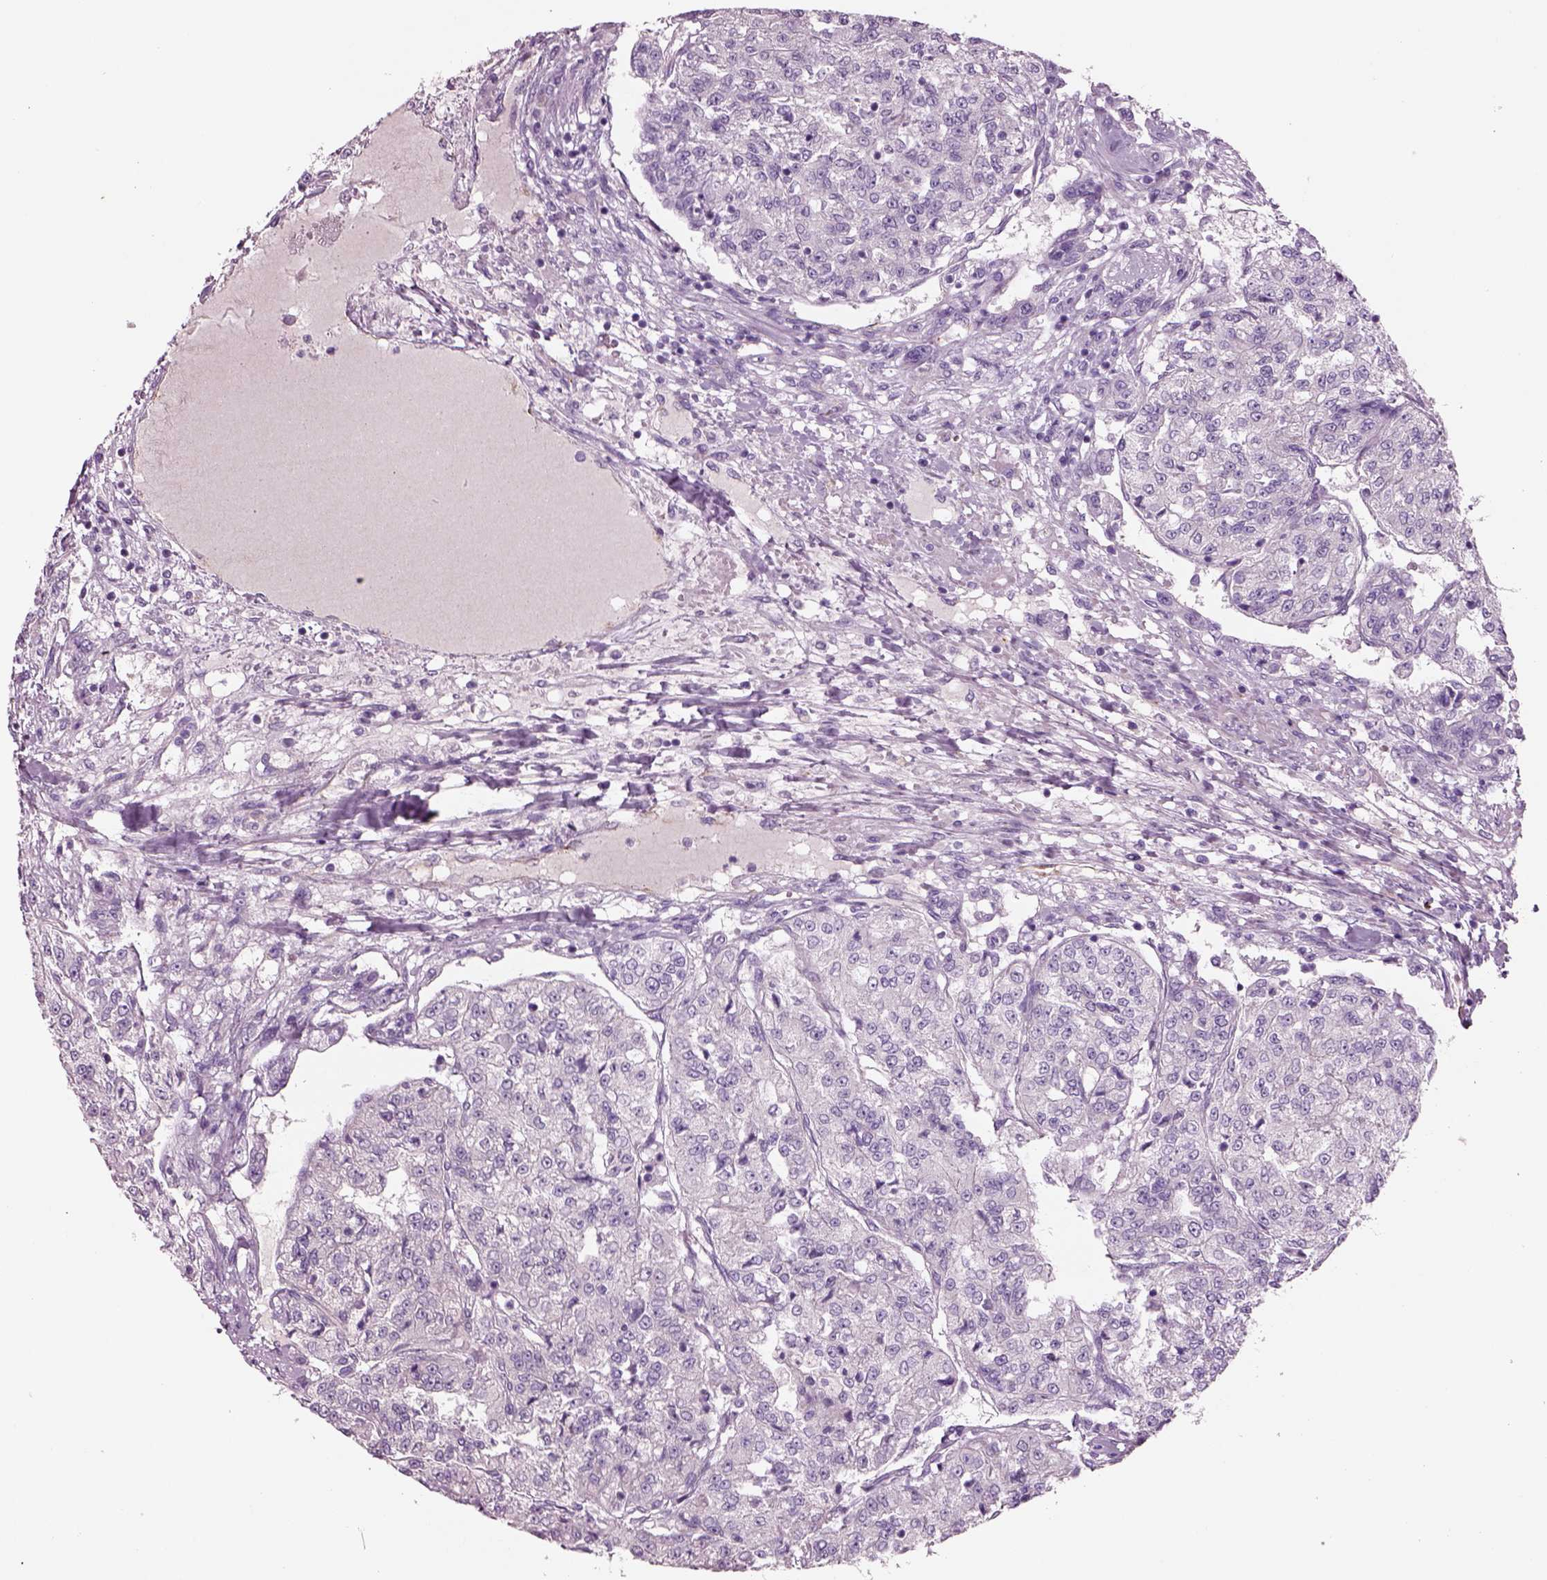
{"staining": {"intensity": "negative", "quantity": "none", "location": "none"}, "tissue": "renal cancer", "cell_type": "Tumor cells", "image_type": "cancer", "snomed": [{"axis": "morphology", "description": "Adenocarcinoma, NOS"}, {"axis": "topography", "description": "Kidney"}], "caption": "Tumor cells show no significant expression in renal cancer (adenocarcinoma).", "gene": "PLPP7", "patient": {"sex": "female", "age": 63}}